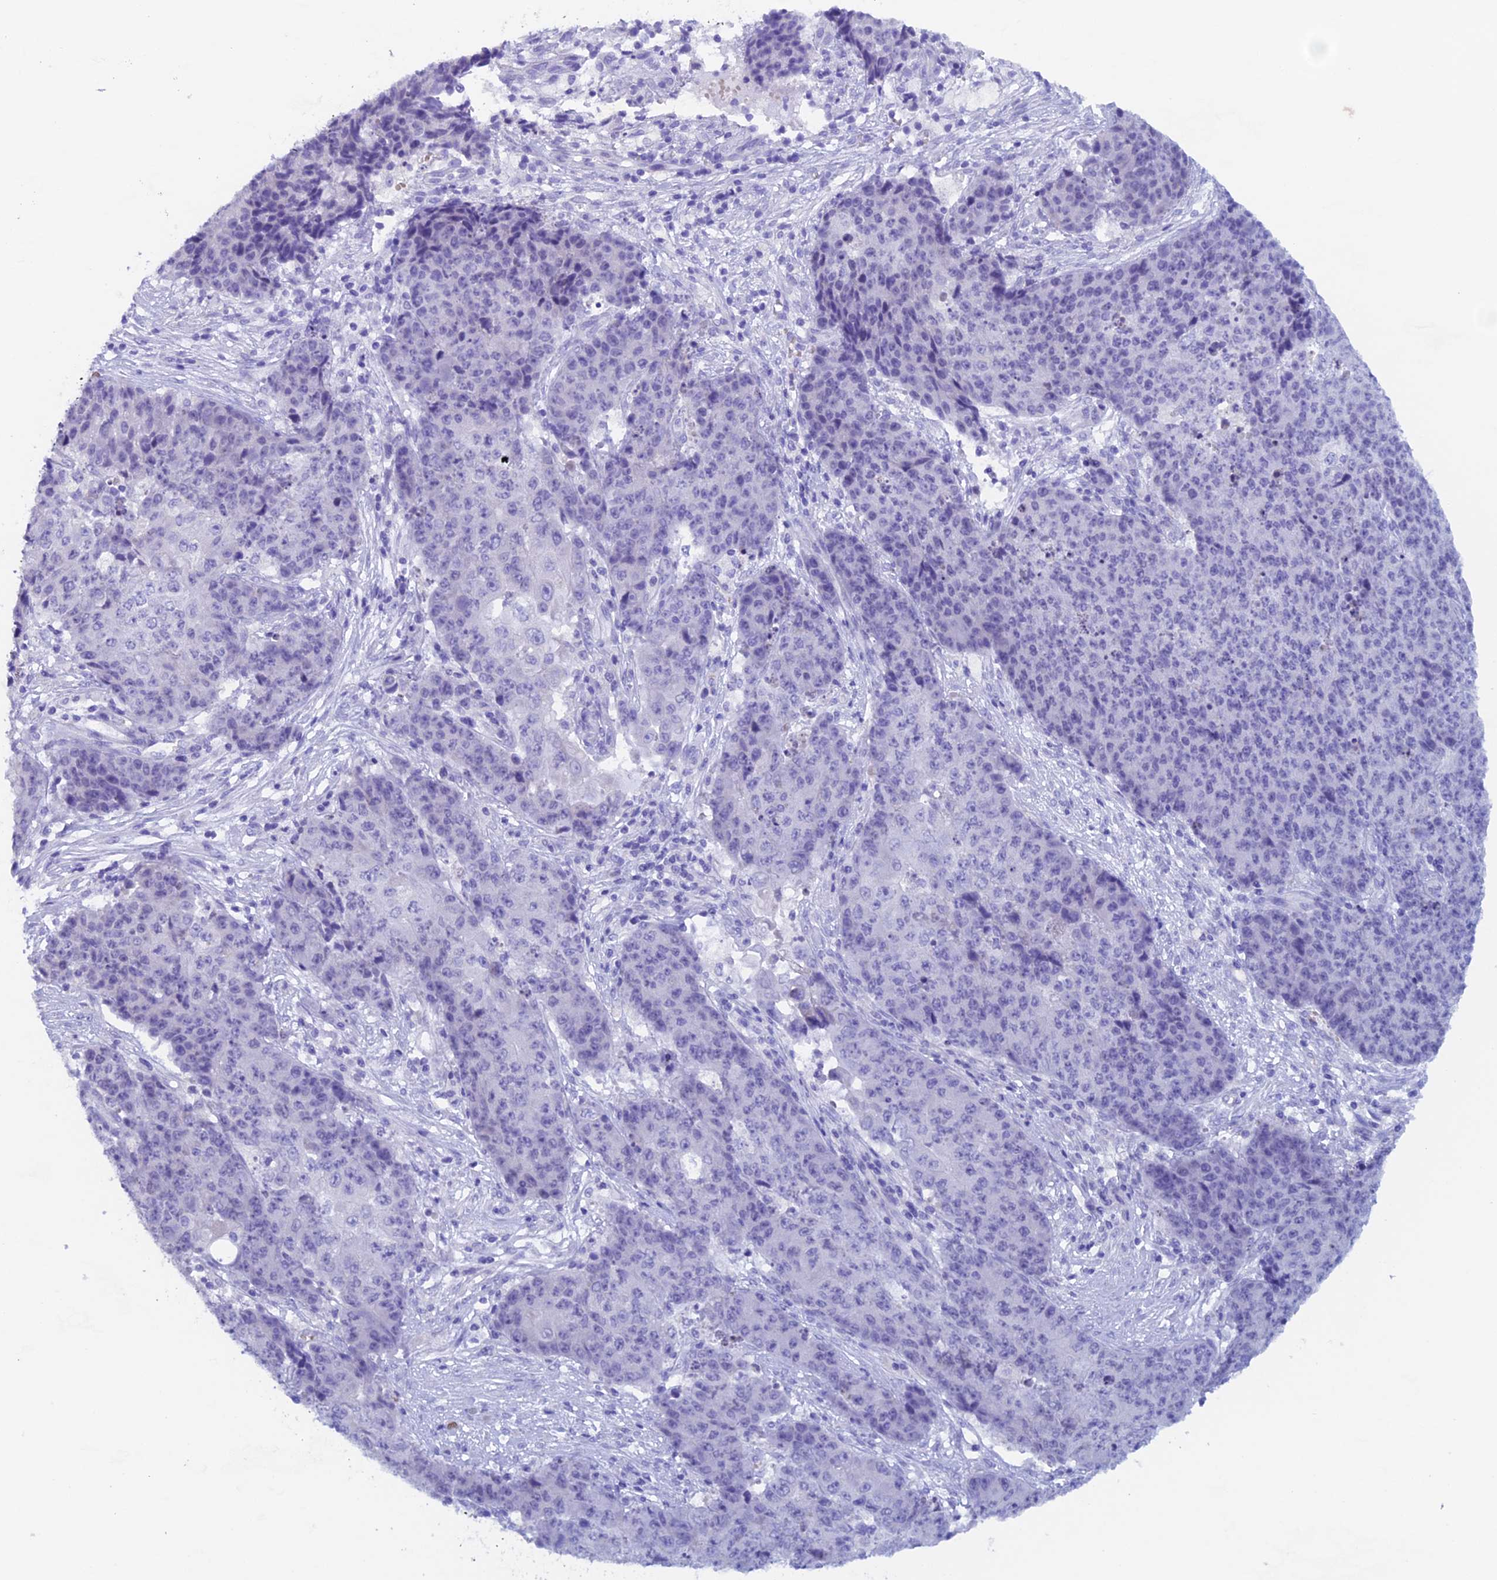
{"staining": {"intensity": "negative", "quantity": "none", "location": "none"}, "tissue": "ovarian cancer", "cell_type": "Tumor cells", "image_type": "cancer", "snomed": [{"axis": "morphology", "description": "Carcinoma, endometroid"}, {"axis": "topography", "description": "Ovary"}], "caption": "Immunohistochemical staining of endometroid carcinoma (ovarian) displays no significant positivity in tumor cells.", "gene": "PSMC3IP", "patient": {"sex": "female", "age": 42}}